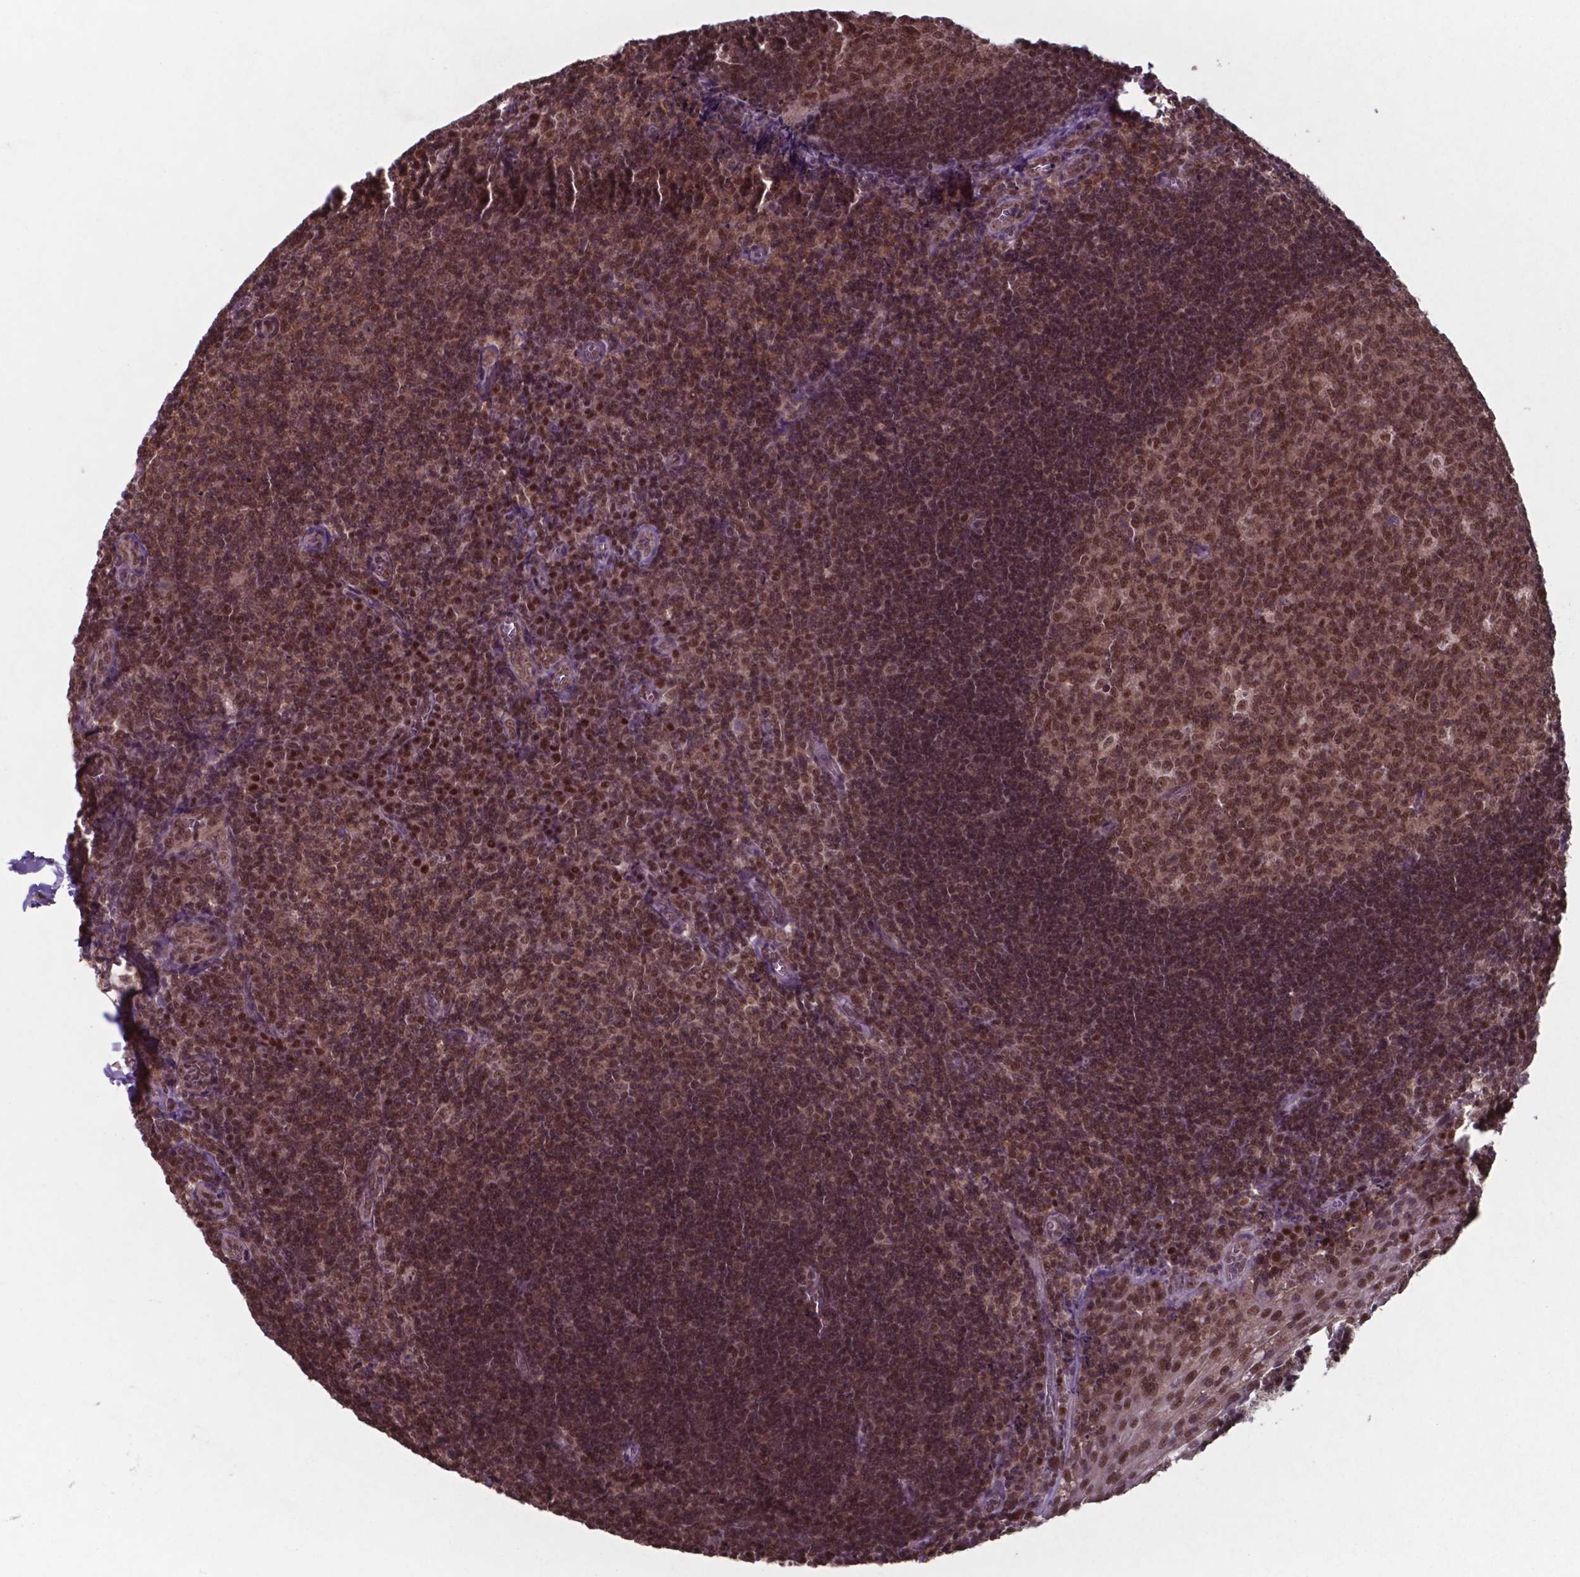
{"staining": {"intensity": "moderate", "quantity": ">75%", "location": "nuclear"}, "tissue": "tonsil", "cell_type": "Germinal center cells", "image_type": "normal", "snomed": [{"axis": "morphology", "description": "Normal tissue, NOS"}, {"axis": "morphology", "description": "Inflammation, NOS"}, {"axis": "topography", "description": "Tonsil"}], "caption": "Immunohistochemistry (IHC) image of unremarkable human tonsil stained for a protein (brown), which displays medium levels of moderate nuclear positivity in about >75% of germinal center cells.", "gene": "UBA1", "patient": {"sex": "female", "age": 31}}